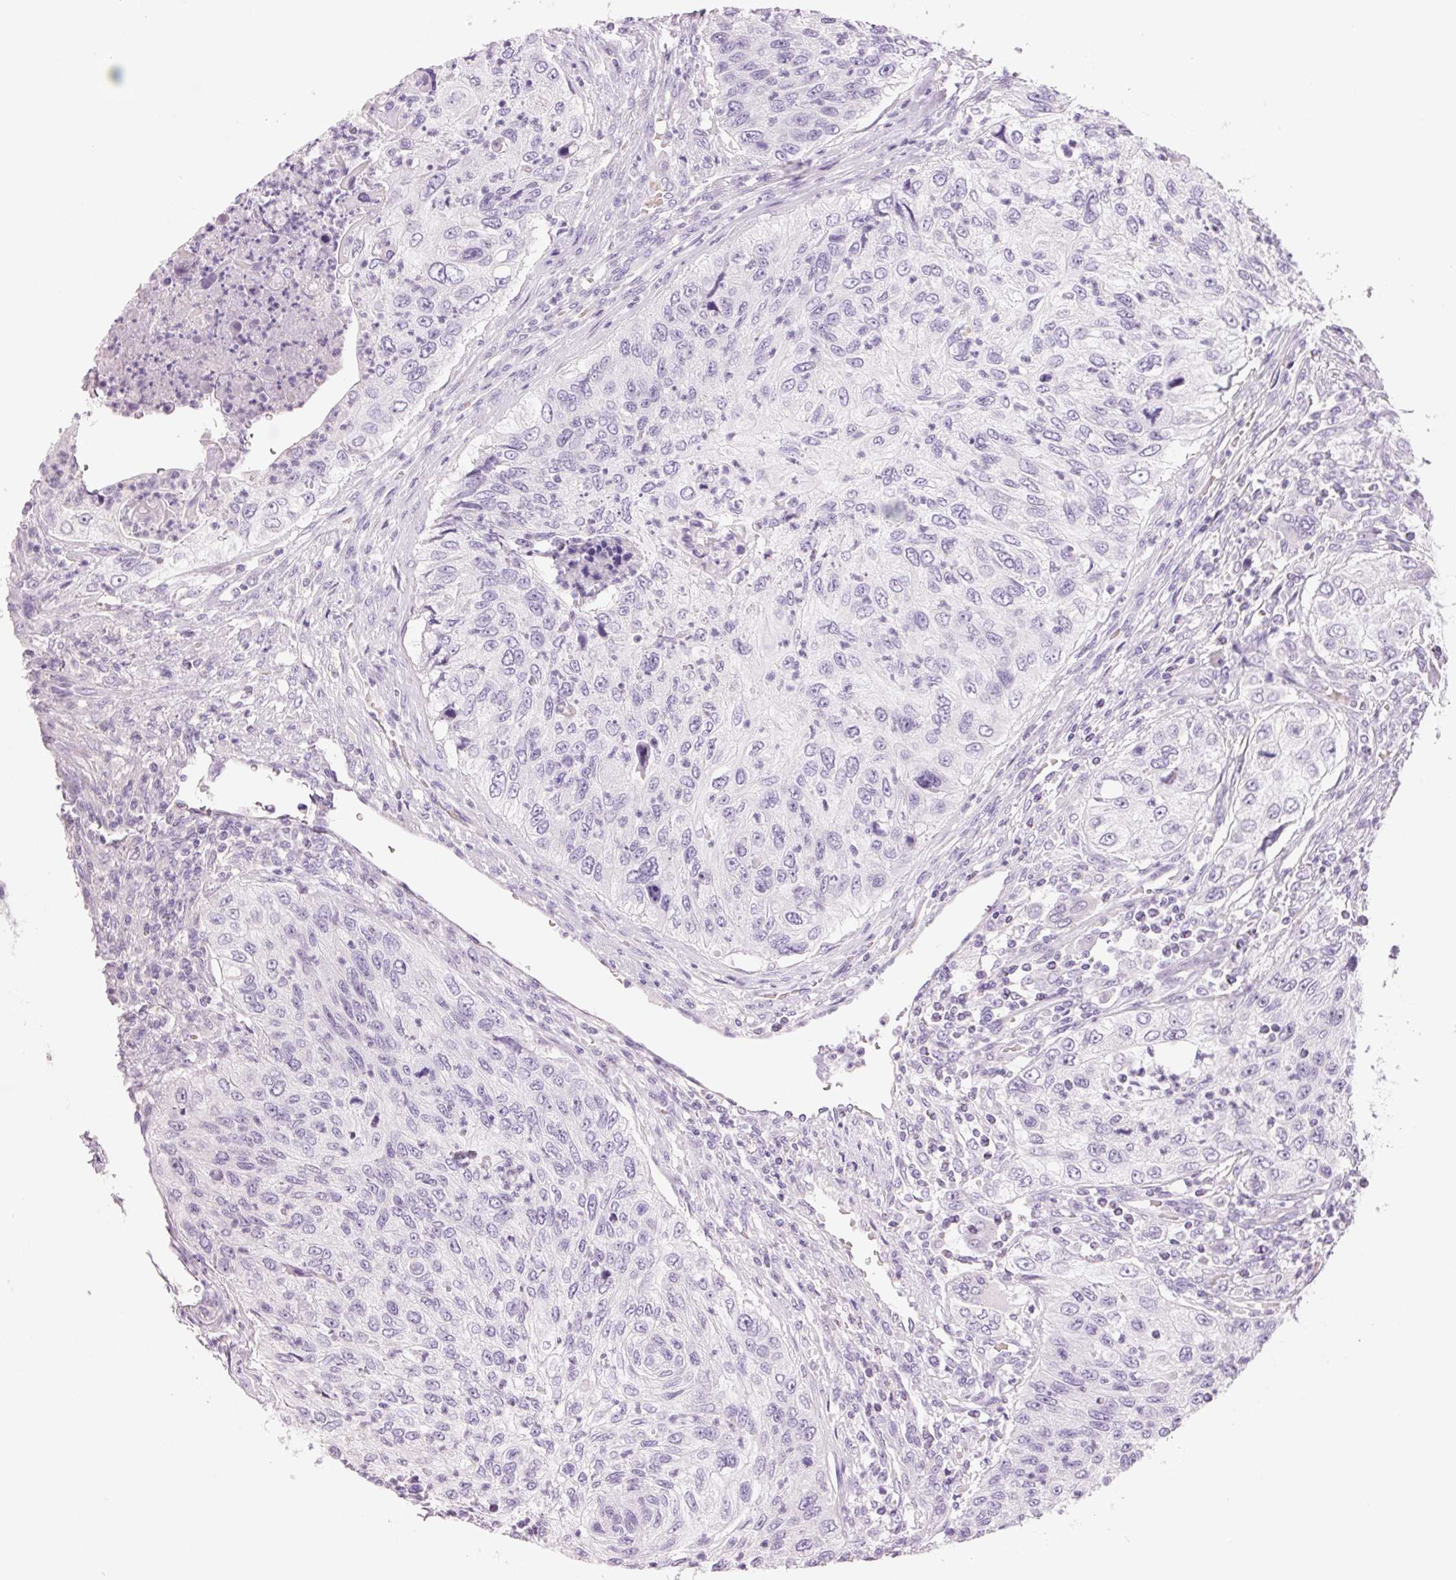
{"staining": {"intensity": "negative", "quantity": "none", "location": "none"}, "tissue": "urothelial cancer", "cell_type": "Tumor cells", "image_type": "cancer", "snomed": [{"axis": "morphology", "description": "Urothelial carcinoma, High grade"}, {"axis": "topography", "description": "Urinary bladder"}], "caption": "A photomicrograph of human high-grade urothelial carcinoma is negative for staining in tumor cells.", "gene": "HSD17B2", "patient": {"sex": "female", "age": 60}}